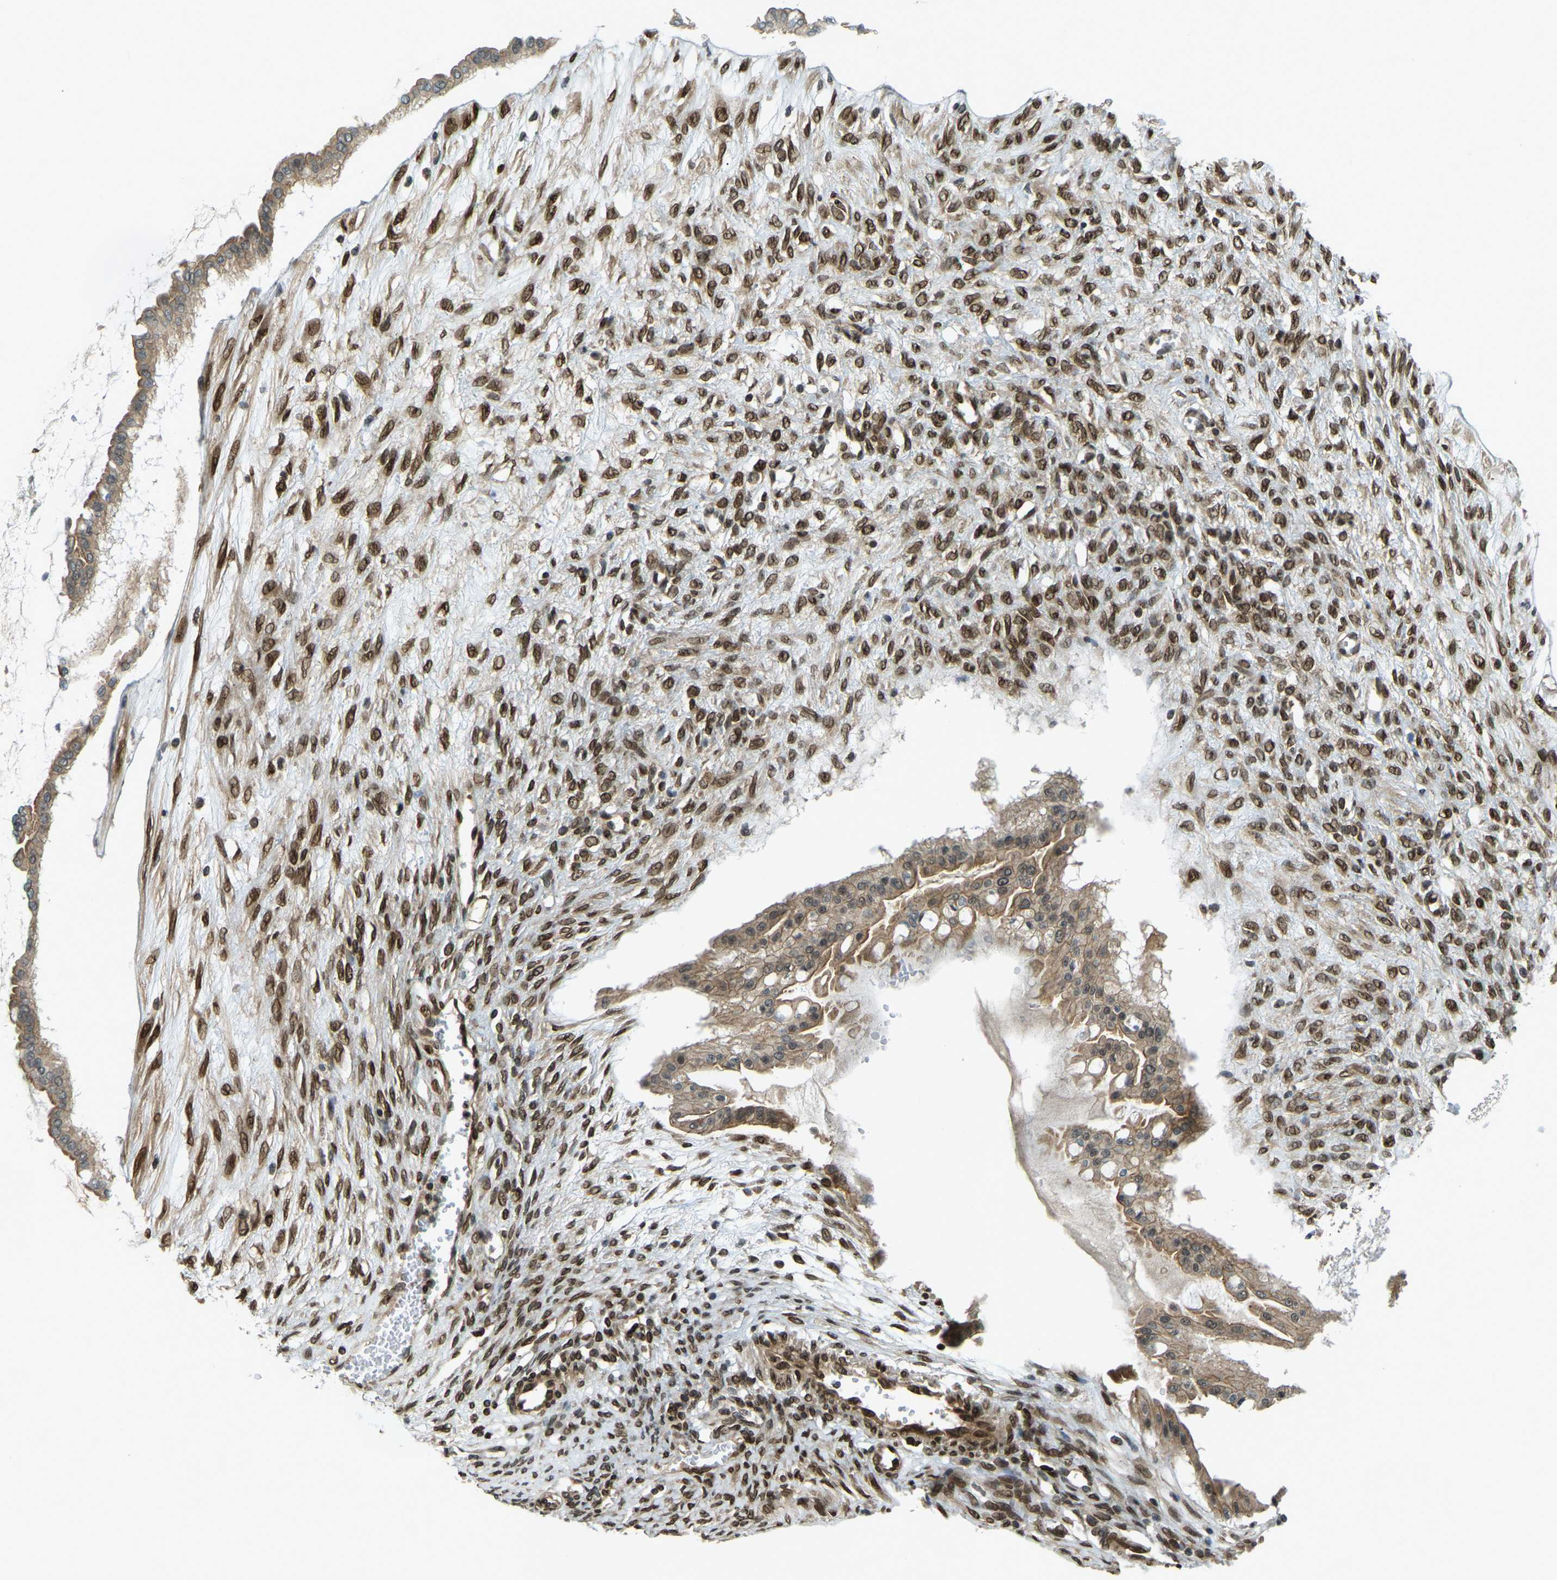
{"staining": {"intensity": "weak", "quantity": ">75%", "location": "cytoplasmic/membranous"}, "tissue": "ovarian cancer", "cell_type": "Tumor cells", "image_type": "cancer", "snomed": [{"axis": "morphology", "description": "Cystadenocarcinoma, mucinous, NOS"}, {"axis": "topography", "description": "Ovary"}], "caption": "DAB immunohistochemical staining of mucinous cystadenocarcinoma (ovarian) exhibits weak cytoplasmic/membranous protein staining in about >75% of tumor cells.", "gene": "SYNE1", "patient": {"sex": "female", "age": 73}}